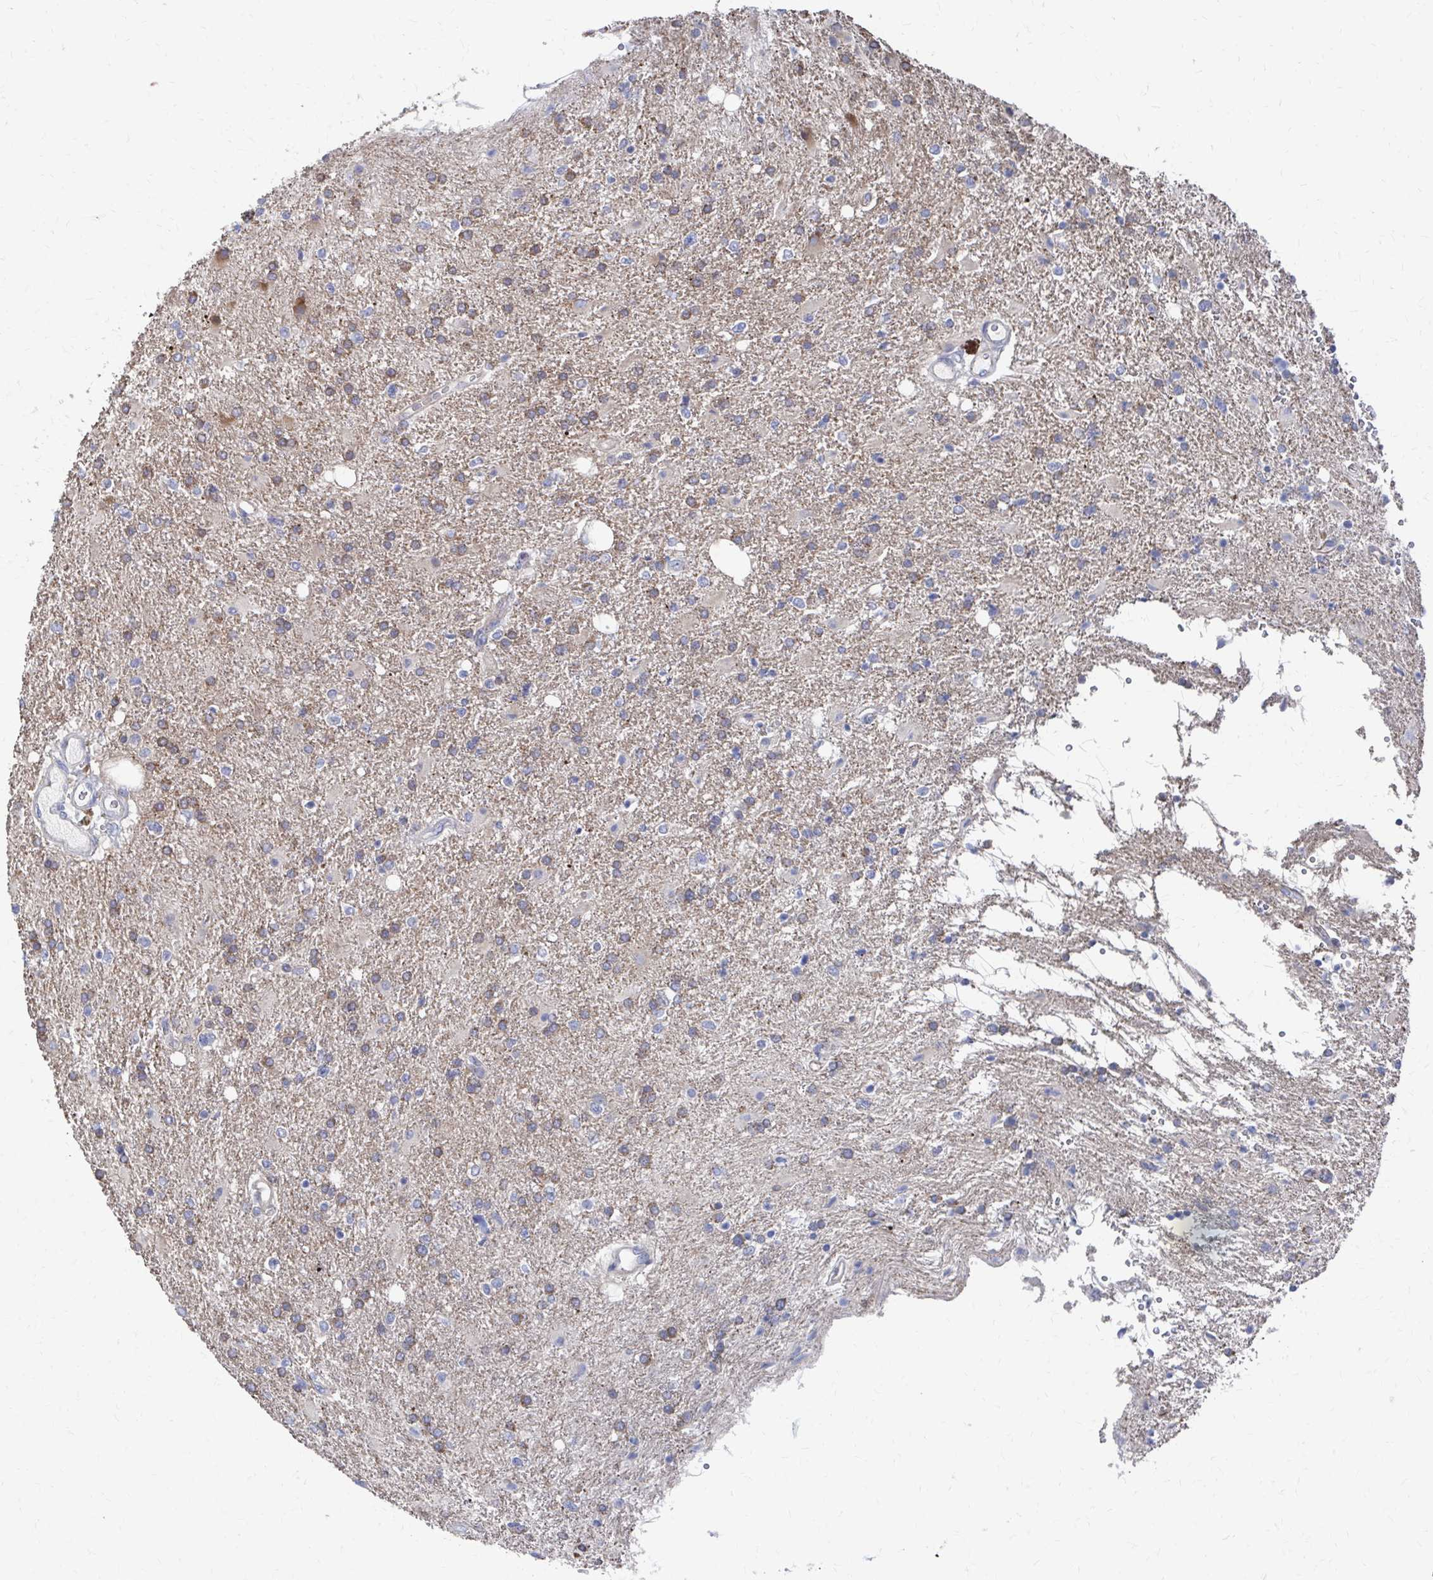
{"staining": {"intensity": "weak", "quantity": "25%-75%", "location": "cytoplasmic/membranous"}, "tissue": "glioma", "cell_type": "Tumor cells", "image_type": "cancer", "snomed": [{"axis": "morphology", "description": "Glioma, malignant, High grade"}, {"axis": "topography", "description": "Brain"}], "caption": "An image of malignant glioma (high-grade) stained for a protein exhibits weak cytoplasmic/membranous brown staining in tumor cells.", "gene": "PLEKHG7", "patient": {"sex": "male", "age": 56}}